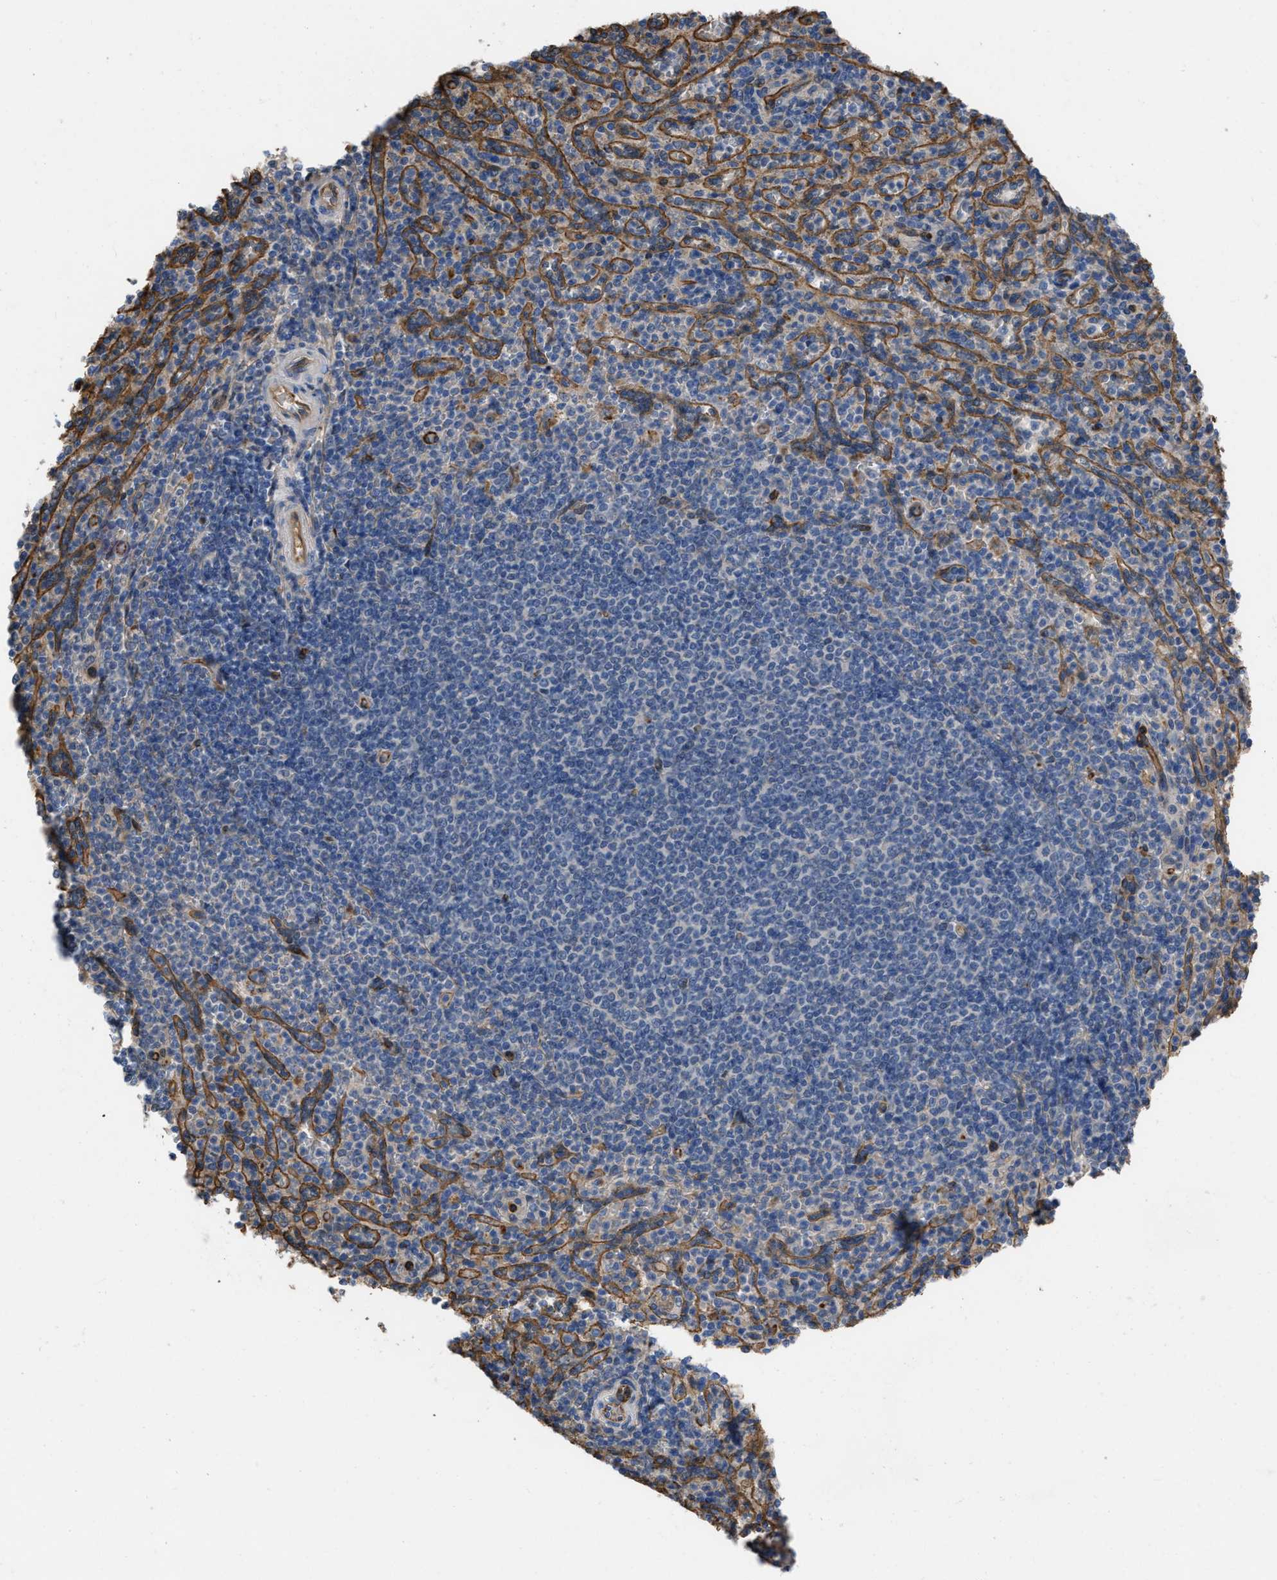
{"staining": {"intensity": "weak", "quantity": "25%-75%", "location": "cytoplasmic/membranous"}, "tissue": "spleen", "cell_type": "Cells in red pulp", "image_type": "normal", "snomed": [{"axis": "morphology", "description": "Normal tissue, NOS"}, {"axis": "topography", "description": "Spleen"}], "caption": "The immunohistochemical stain shows weak cytoplasmic/membranous staining in cells in red pulp of benign spleen. Immunohistochemistry stains the protein in brown and the nuclei are stained blue.", "gene": "SLC4A11", "patient": {"sex": "male", "age": 36}}